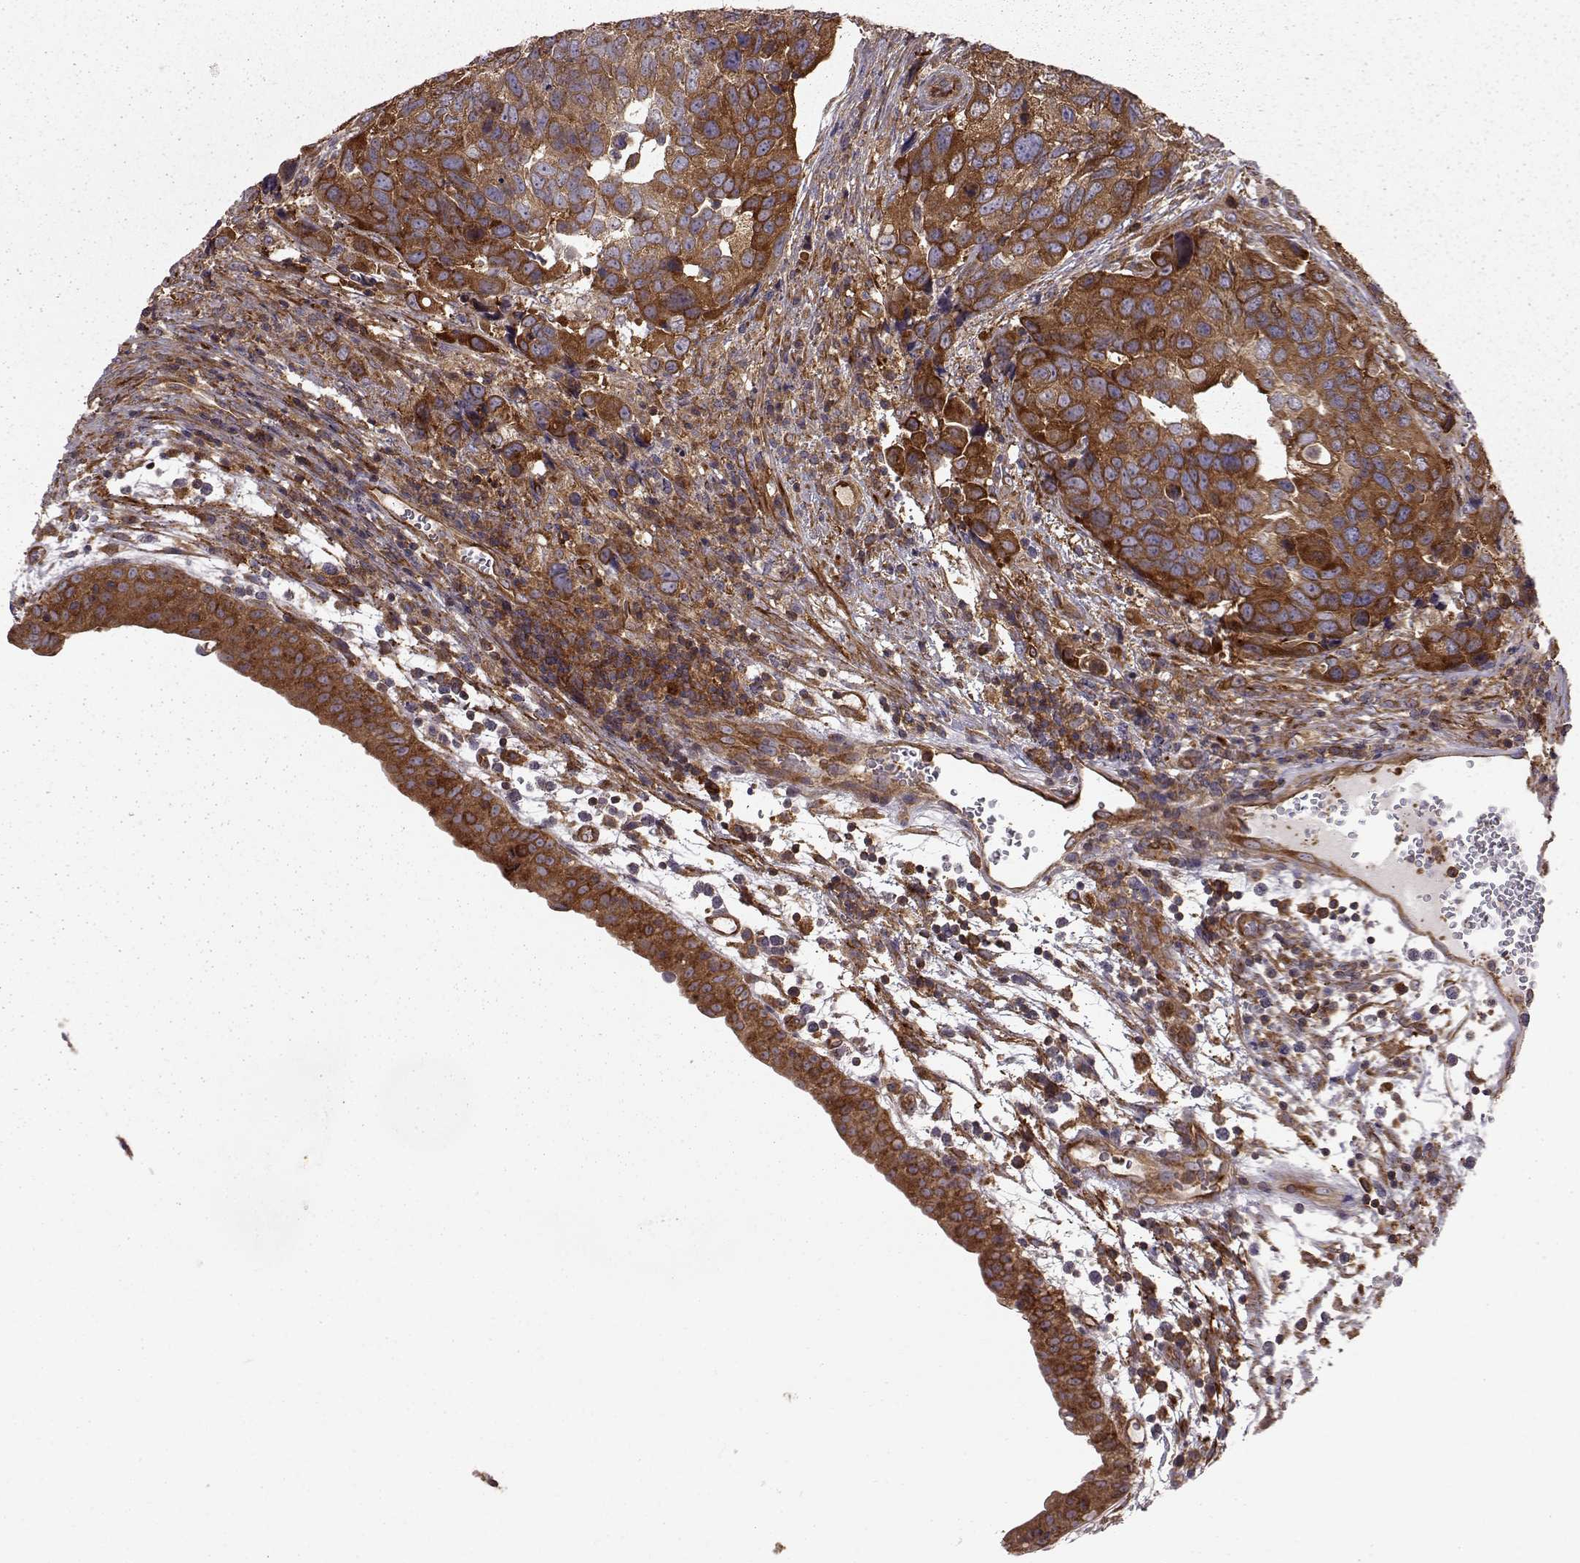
{"staining": {"intensity": "strong", "quantity": "25%-75%", "location": "cytoplasmic/membranous"}, "tissue": "urothelial cancer", "cell_type": "Tumor cells", "image_type": "cancer", "snomed": [{"axis": "morphology", "description": "Urothelial carcinoma, High grade"}, {"axis": "topography", "description": "Urinary bladder"}], "caption": "This histopathology image exhibits IHC staining of urothelial cancer, with high strong cytoplasmic/membranous staining in about 25%-75% of tumor cells.", "gene": "RABGAP1", "patient": {"sex": "male", "age": 60}}